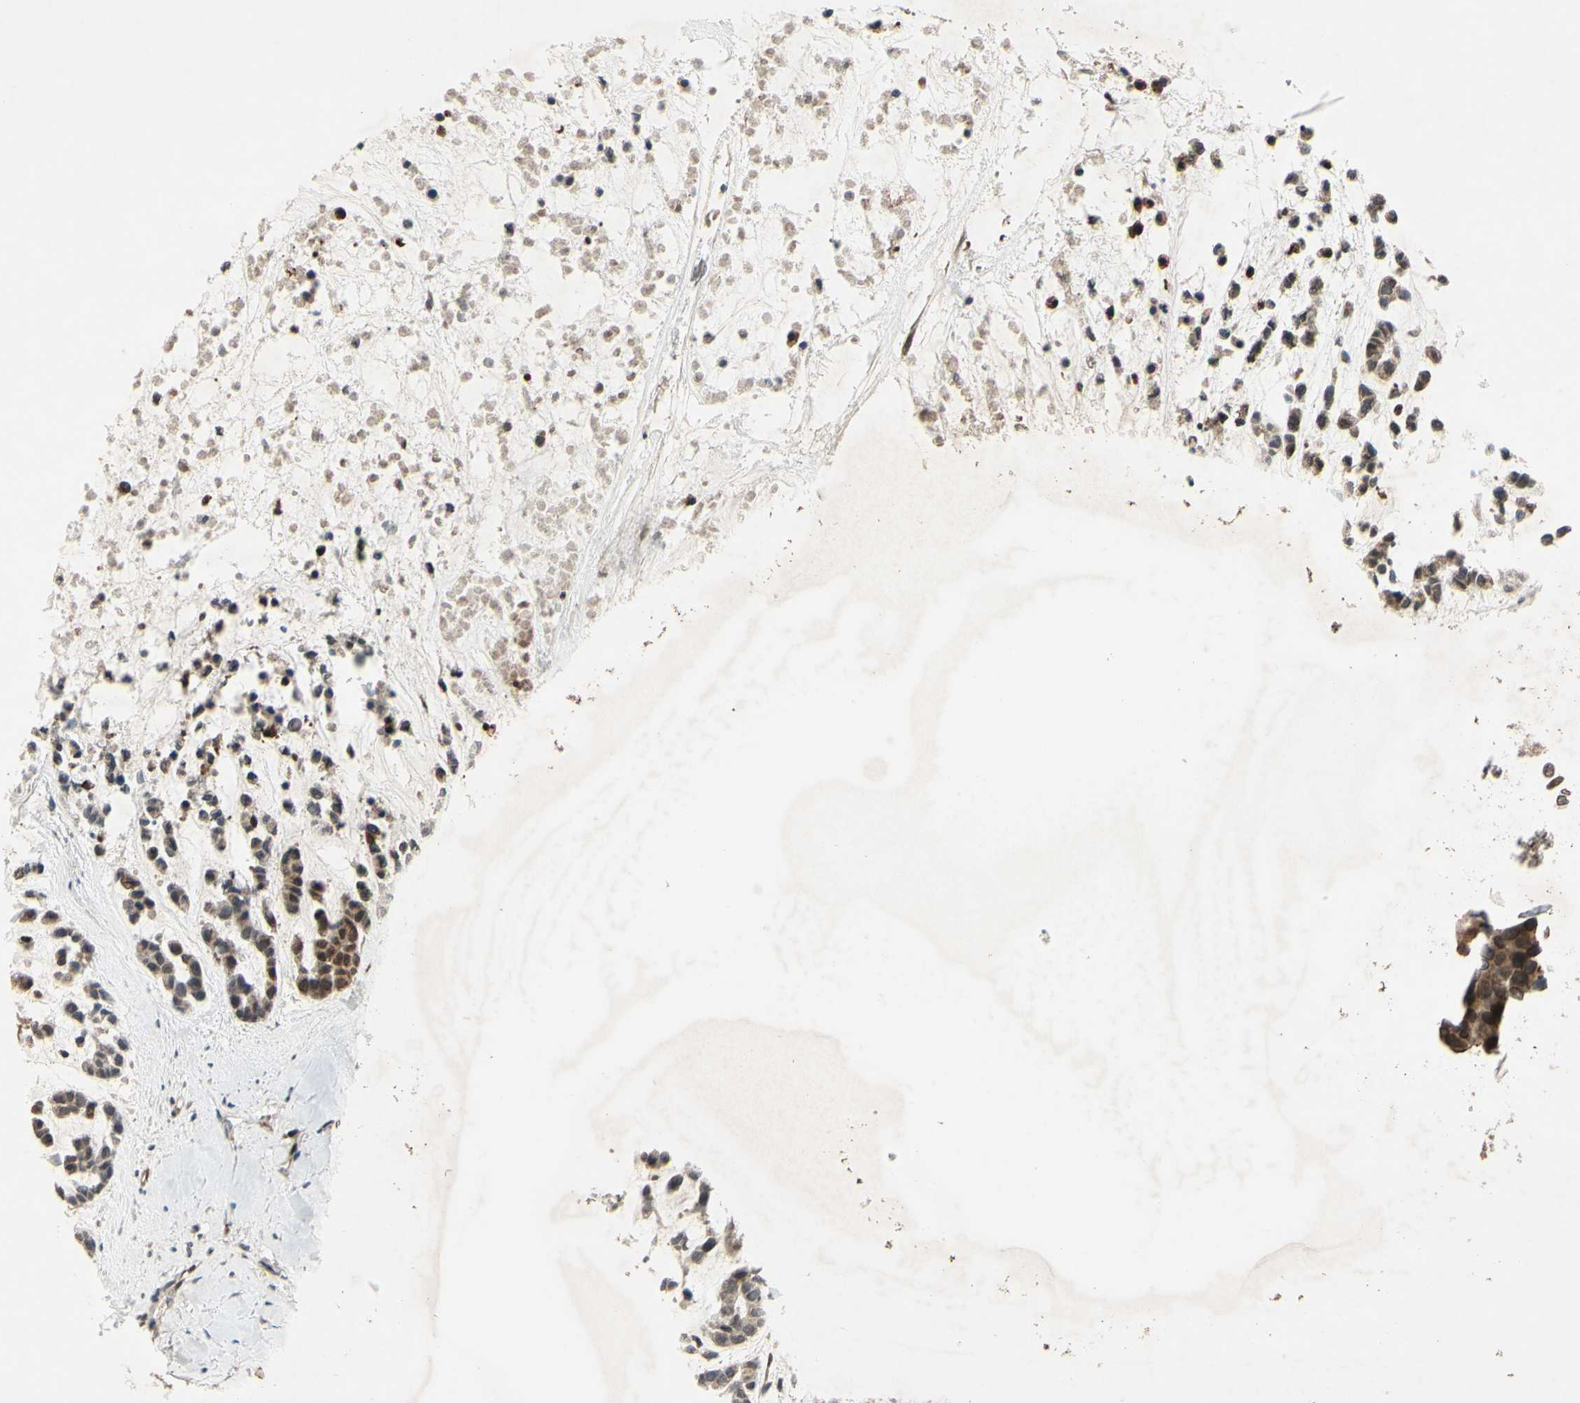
{"staining": {"intensity": "weak", "quantity": ">75%", "location": "cytoplasmic/membranous"}, "tissue": "head and neck cancer", "cell_type": "Tumor cells", "image_type": "cancer", "snomed": [{"axis": "morphology", "description": "Adenocarcinoma, NOS"}, {"axis": "morphology", "description": "Adenoma, NOS"}, {"axis": "topography", "description": "Head-Neck"}], "caption": "Tumor cells reveal weak cytoplasmic/membranous staining in approximately >75% of cells in adenoma (head and neck).", "gene": "MLF2", "patient": {"sex": "female", "age": 55}}